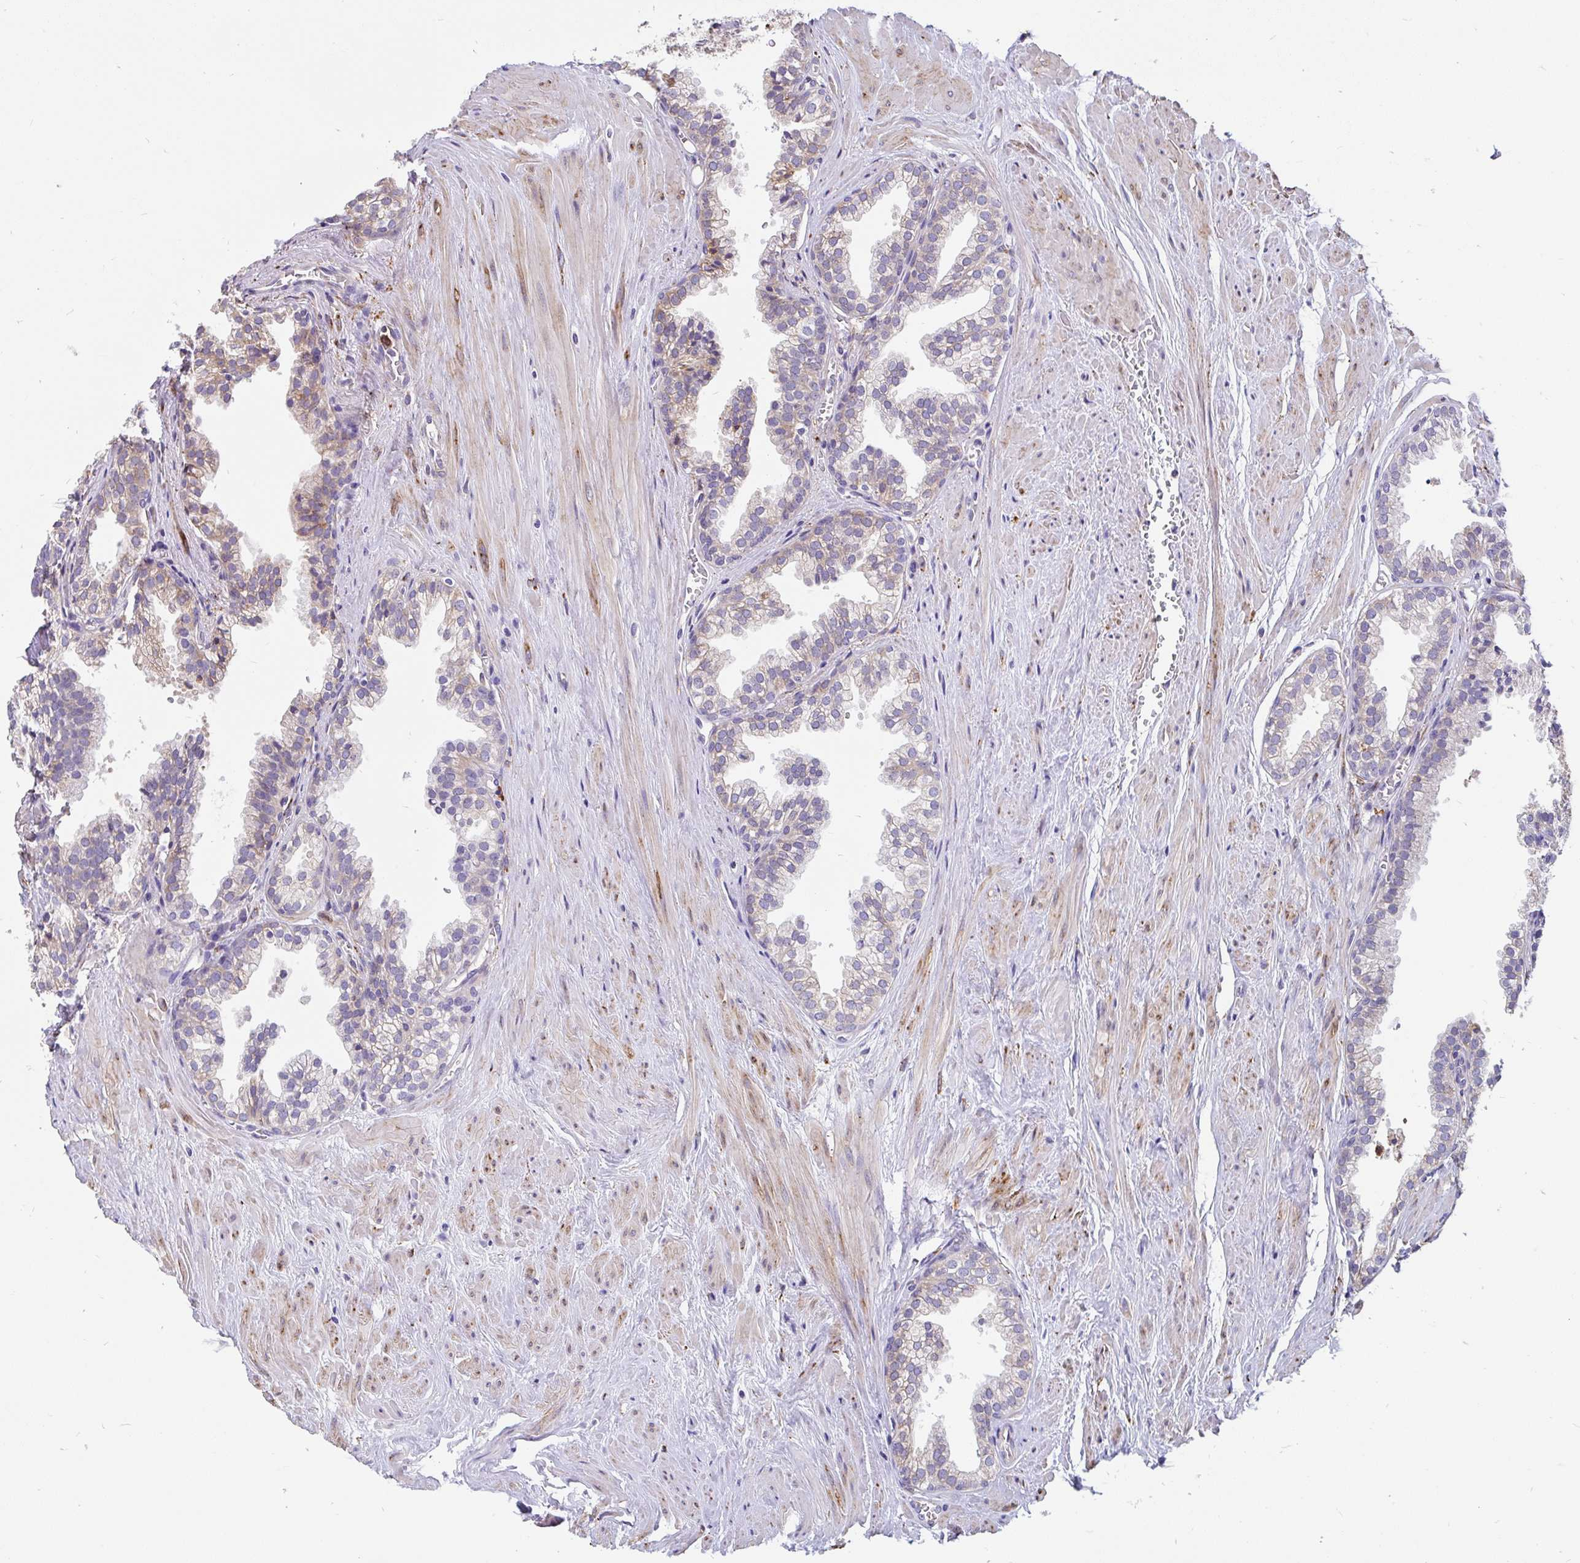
{"staining": {"intensity": "moderate", "quantity": "25%-75%", "location": "cytoplasmic/membranous"}, "tissue": "prostate", "cell_type": "Glandular cells", "image_type": "normal", "snomed": [{"axis": "morphology", "description": "Normal tissue, NOS"}, {"axis": "topography", "description": "Prostate"}, {"axis": "topography", "description": "Peripheral nerve tissue"}], "caption": "Protein staining of benign prostate displays moderate cytoplasmic/membranous positivity in approximately 25%-75% of glandular cells. (Brightfield microscopy of DAB IHC at high magnification).", "gene": "EML5", "patient": {"sex": "male", "age": 55}}